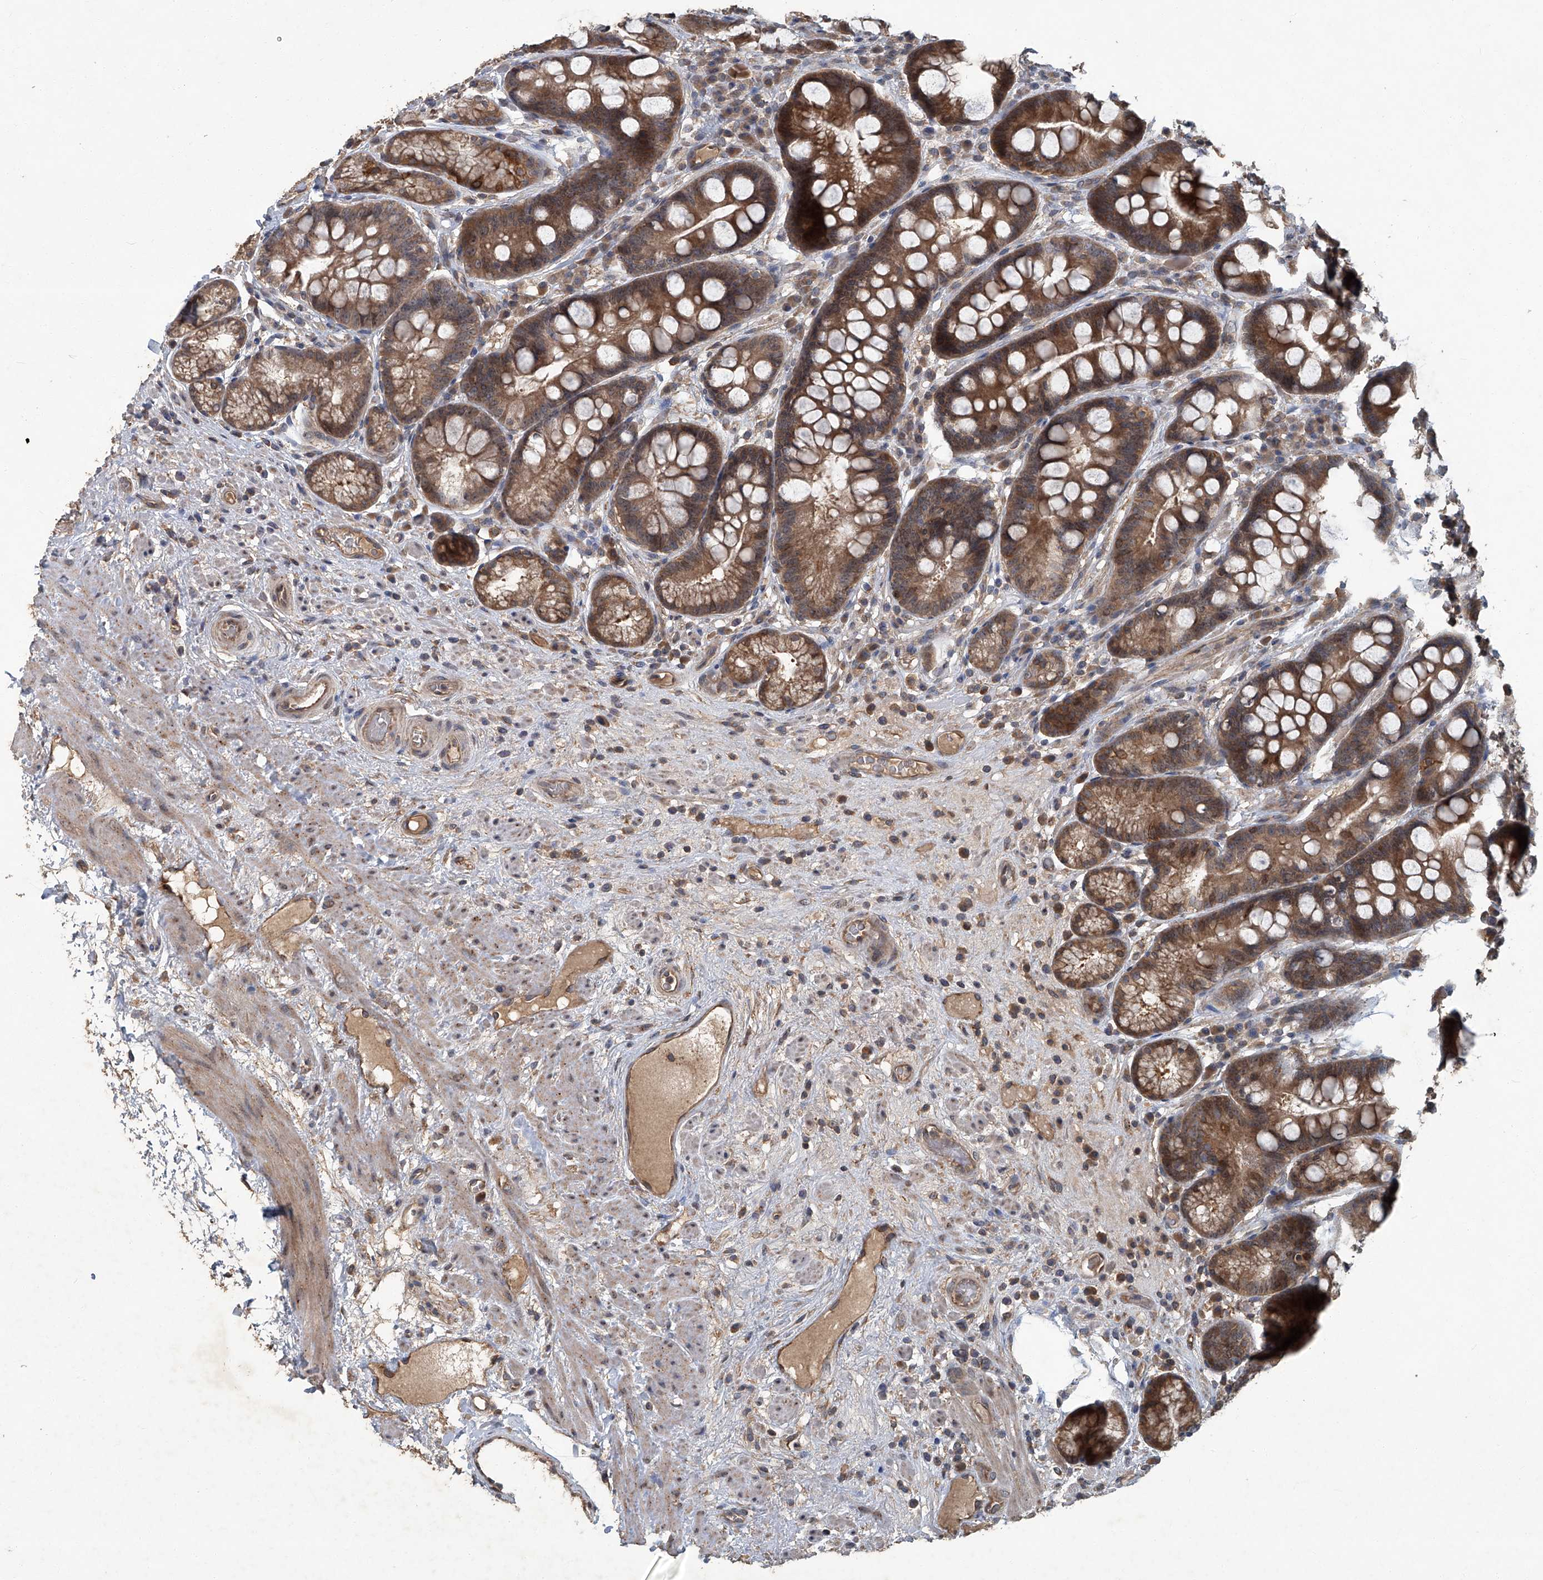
{"staining": {"intensity": "moderate", "quantity": ">75%", "location": "cytoplasmic/membranous"}, "tissue": "stomach", "cell_type": "Glandular cells", "image_type": "normal", "snomed": [{"axis": "morphology", "description": "Normal tissue, NOS"}, {"axis": "topography", "description": "Stomach"}], "caption": "High-power microscopy captured an immunohistochemistry micrograph of benign stomach, revealing moderate cytoplasmic/membranous staining in approximately >75% of glandular cells. (brown staining indicates protein expression, while blue staining denotes nuclei).", "gene": "ANKRD34A", "patient": {"sex": "male", "age": 57}}